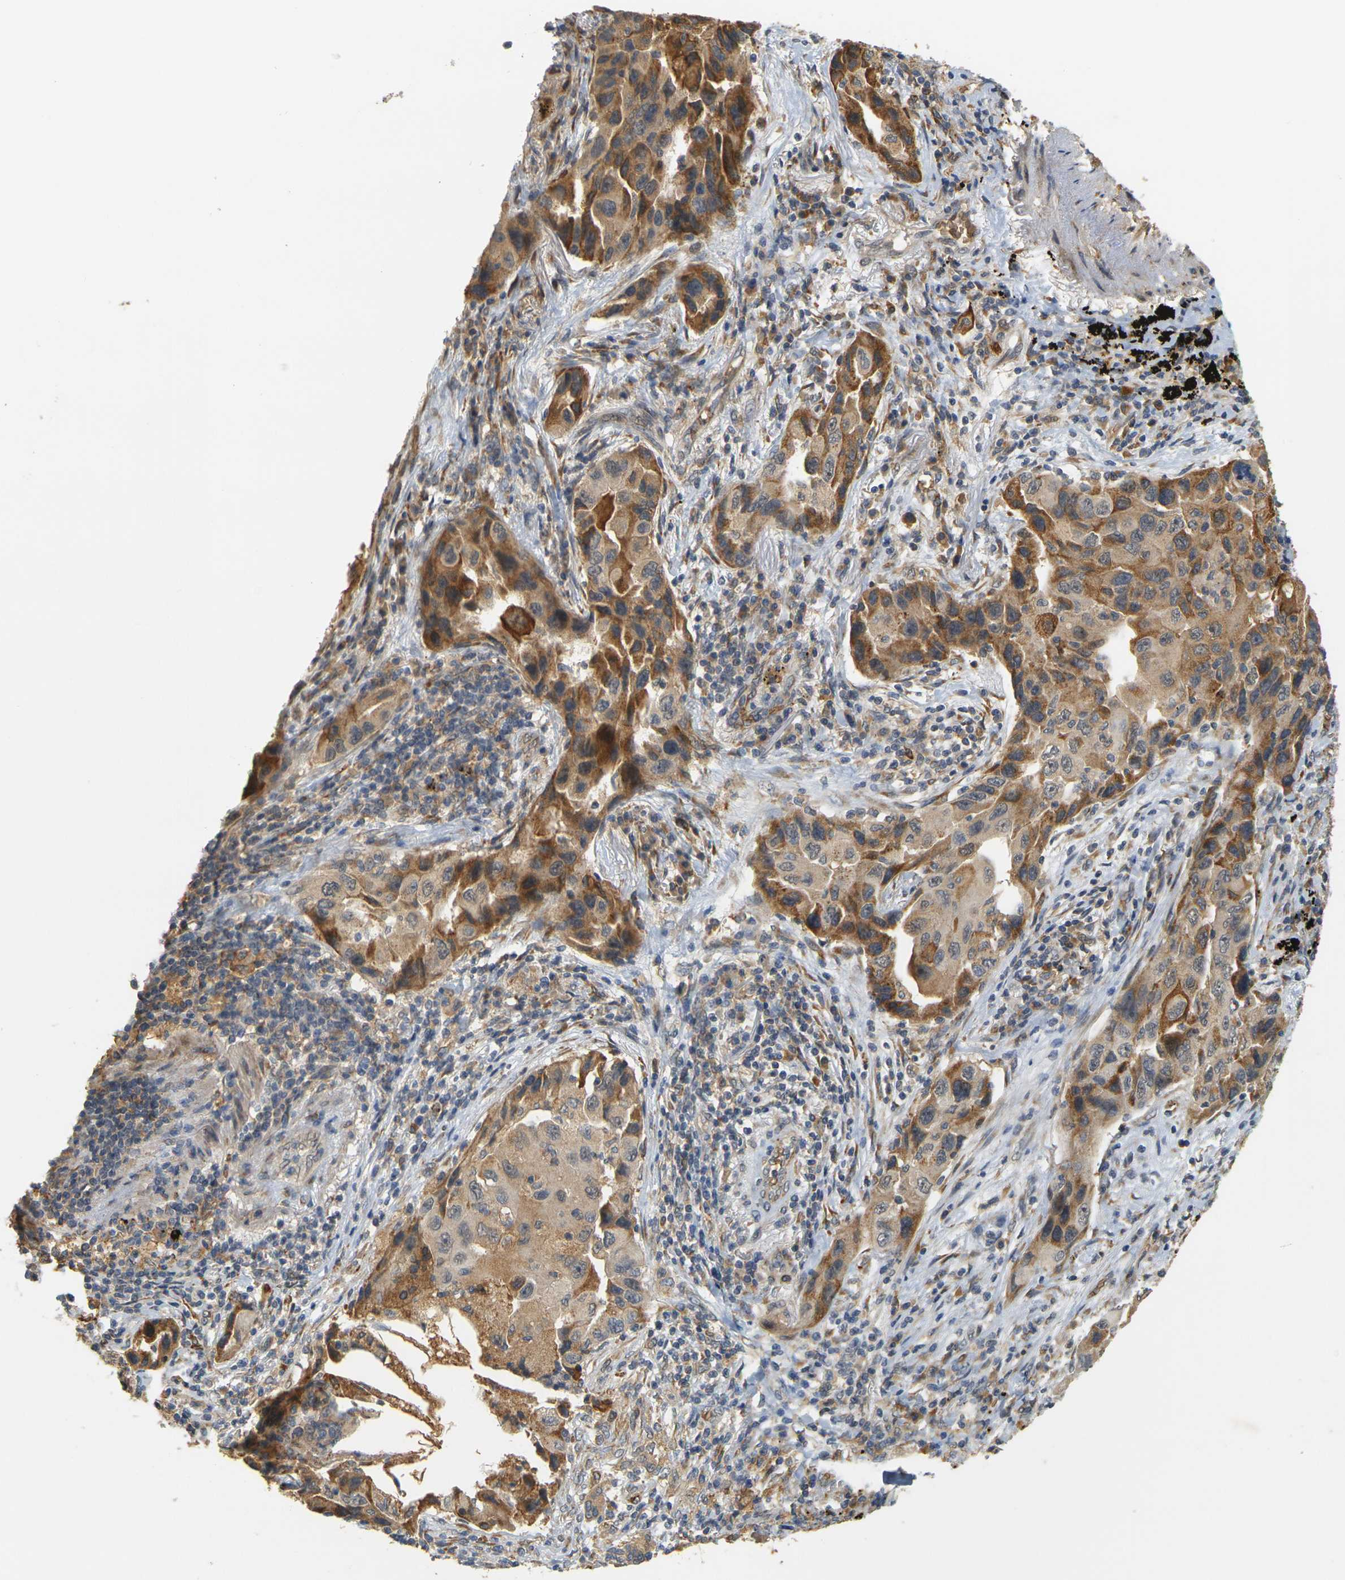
{"staining": {"intensity": "moderate", "quantity": ">75%", "location": "cytoplasmic/membranous"}, "tissue": "lung cancer", "cell_type": "Tumor cells", "image_type": "cancer", "snomed": [{"axis": "morphology", "description": "Adenocarcinoma, NOS"}, {"axis": "topography", "description": "Lung"}], "caption": "IHC photomicrograph of lung cancer (adenocarcinoma) stained for a protein (brown), which shows medium levels of moderate cytoplasmic/membranous positivity in approximately >75% of tumor cells.", "gene": "MEGF9", "patient": {"sex": "female", "age": 65}}